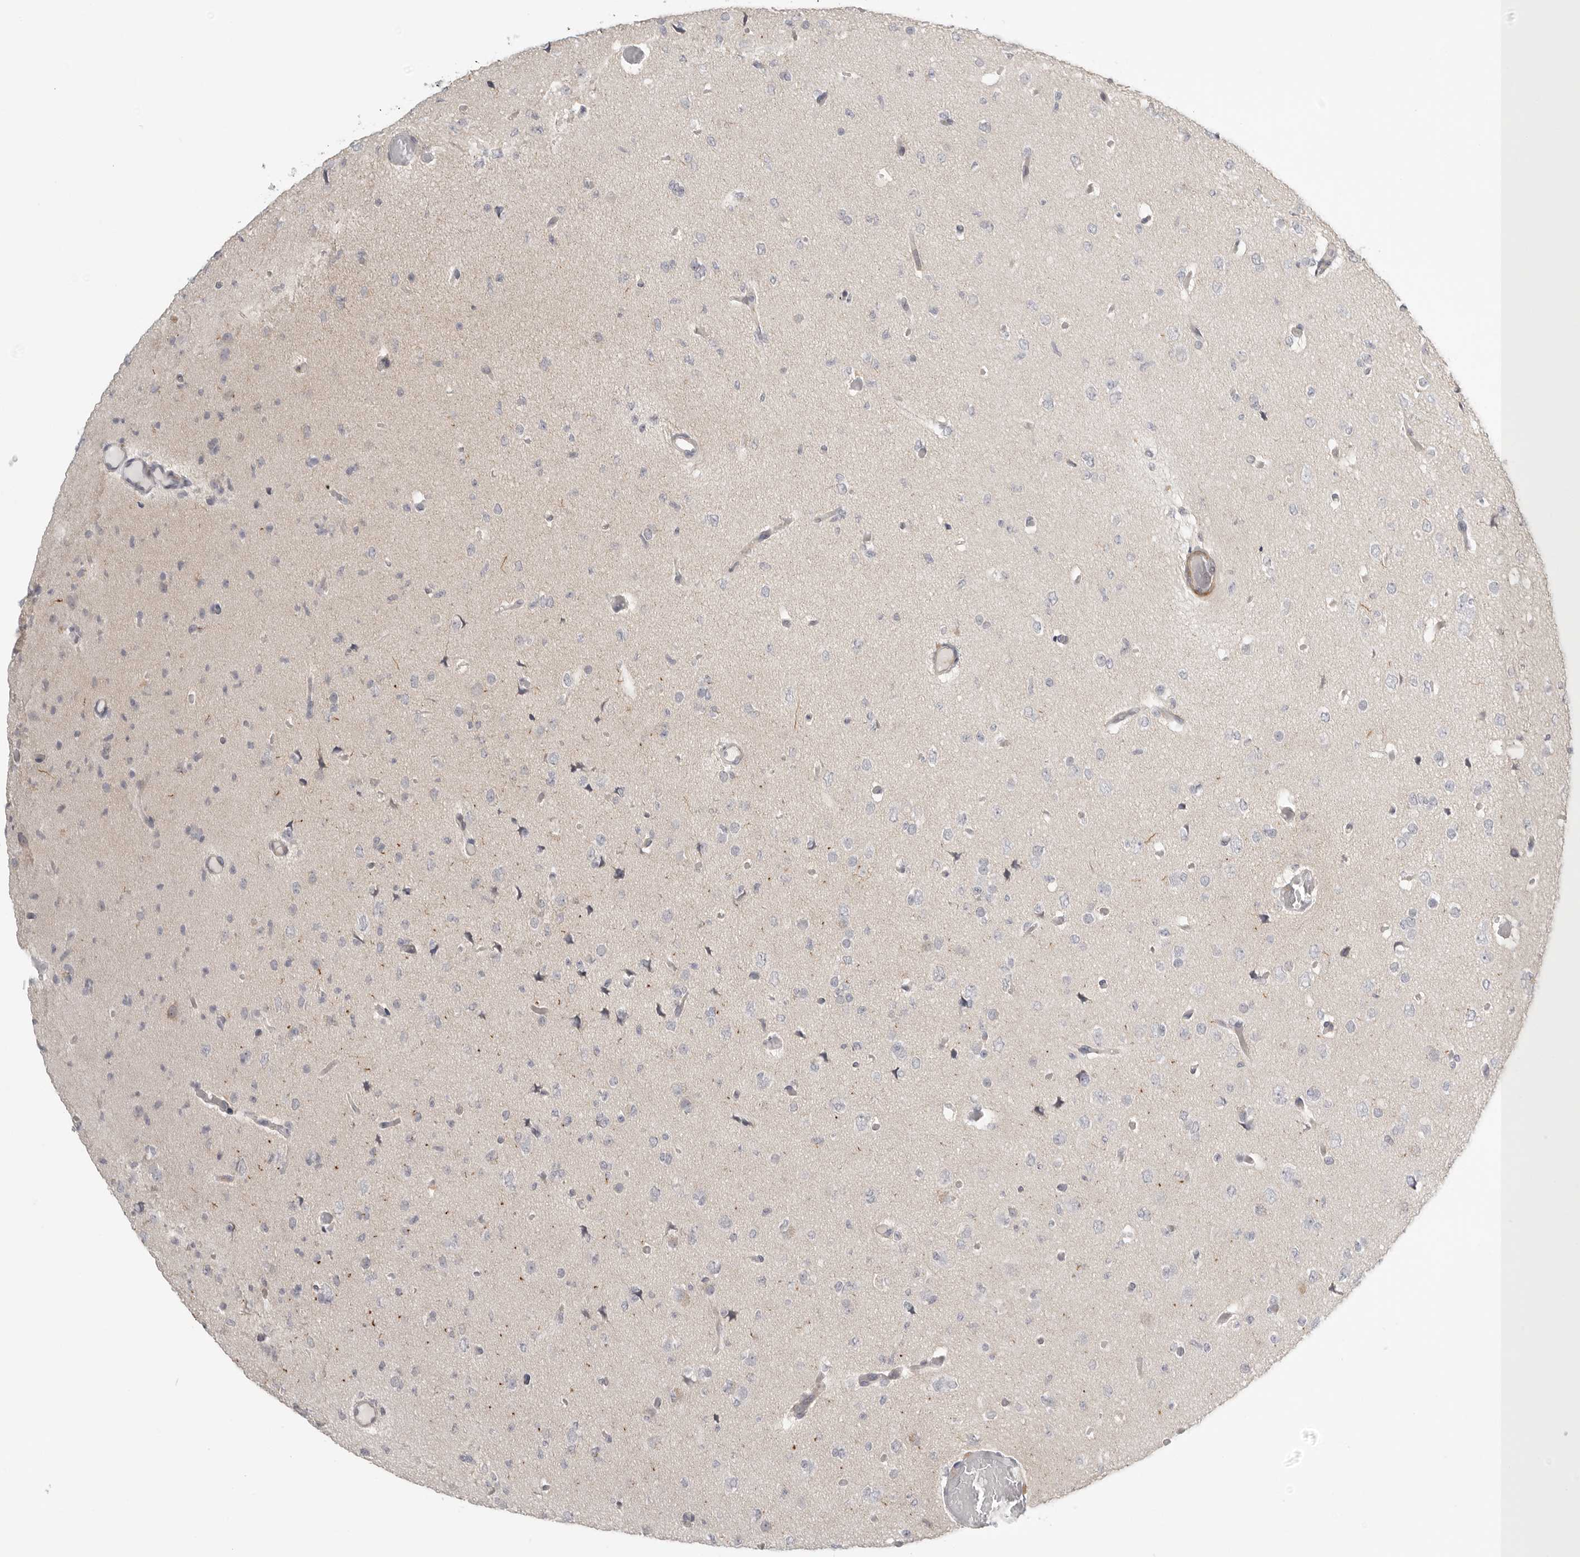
{"staining": {"intensity": "negative", "quantity": "none", "location": "none"}, "tissue": "glioma", "cell_type": "Tumor cells", "image_type": "cancer", "snomed": [{"axis": "morphology", "description": "Glioma, malignant, Low grade"}, {"axis": "topography", "description": "Brain"}], "caption": "The histopathology image exhibits no significant expression in tumor cells of glioma.", "gene": "STAB2", "patient": {"sex": "female", "age": 22}}